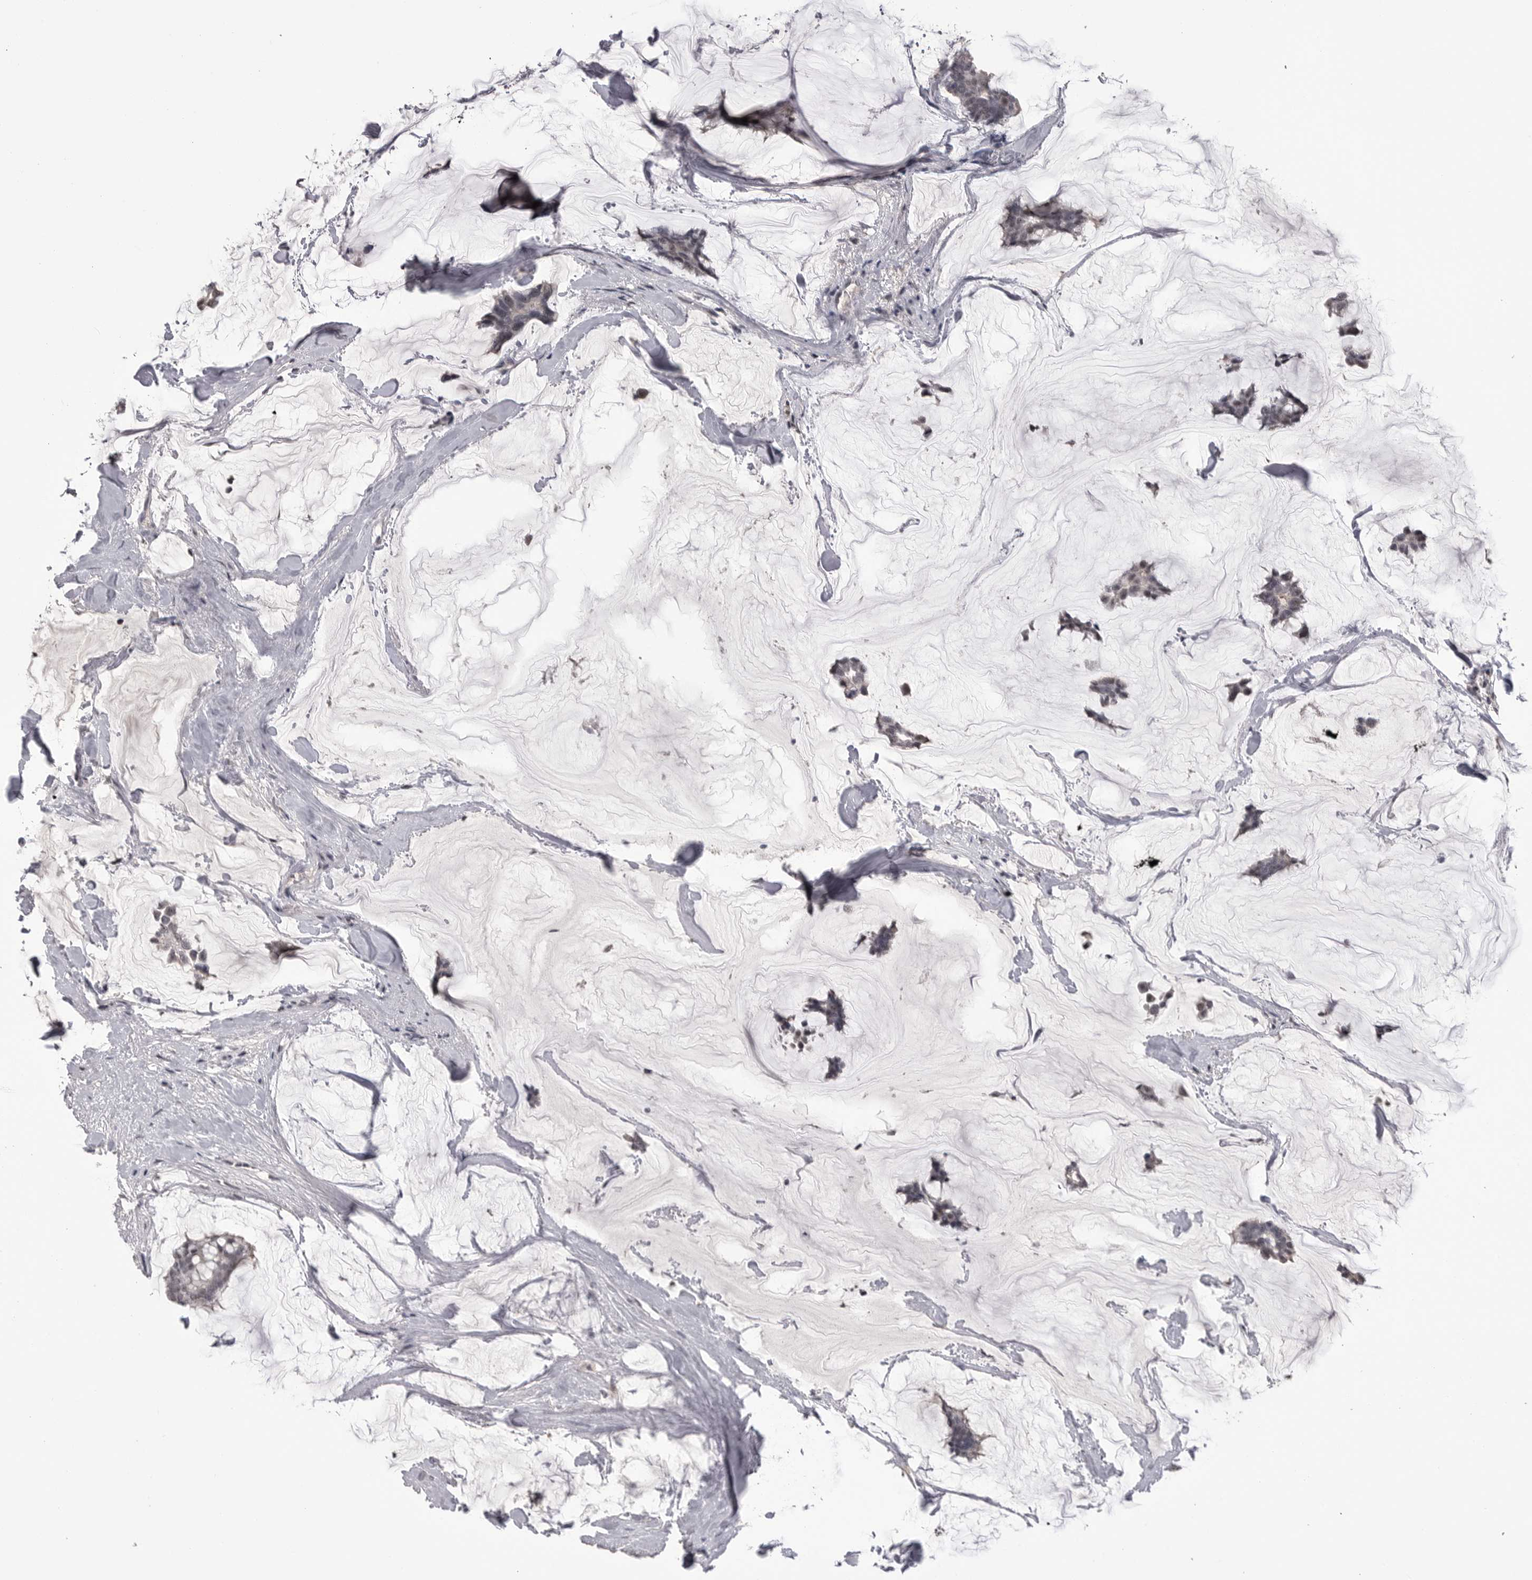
{"staining": {"intensity": "negative", "quantity": "none", "location": "none"}, "tissue": "breast cancer", "cell_type": "Tumor cells", "image_type": "cancer", "snomed": [{"axis": "morphology", "description": "Duct carcinoma"}, {"axis": "topography", "description": "Breast"}], "caption": "This is an IHC micrograph of invasive ductal carcinoma (breast). There is no positivity in tumor cells.", "gene": "DLG2", "patient": {"sex": "female", "age": 93}}